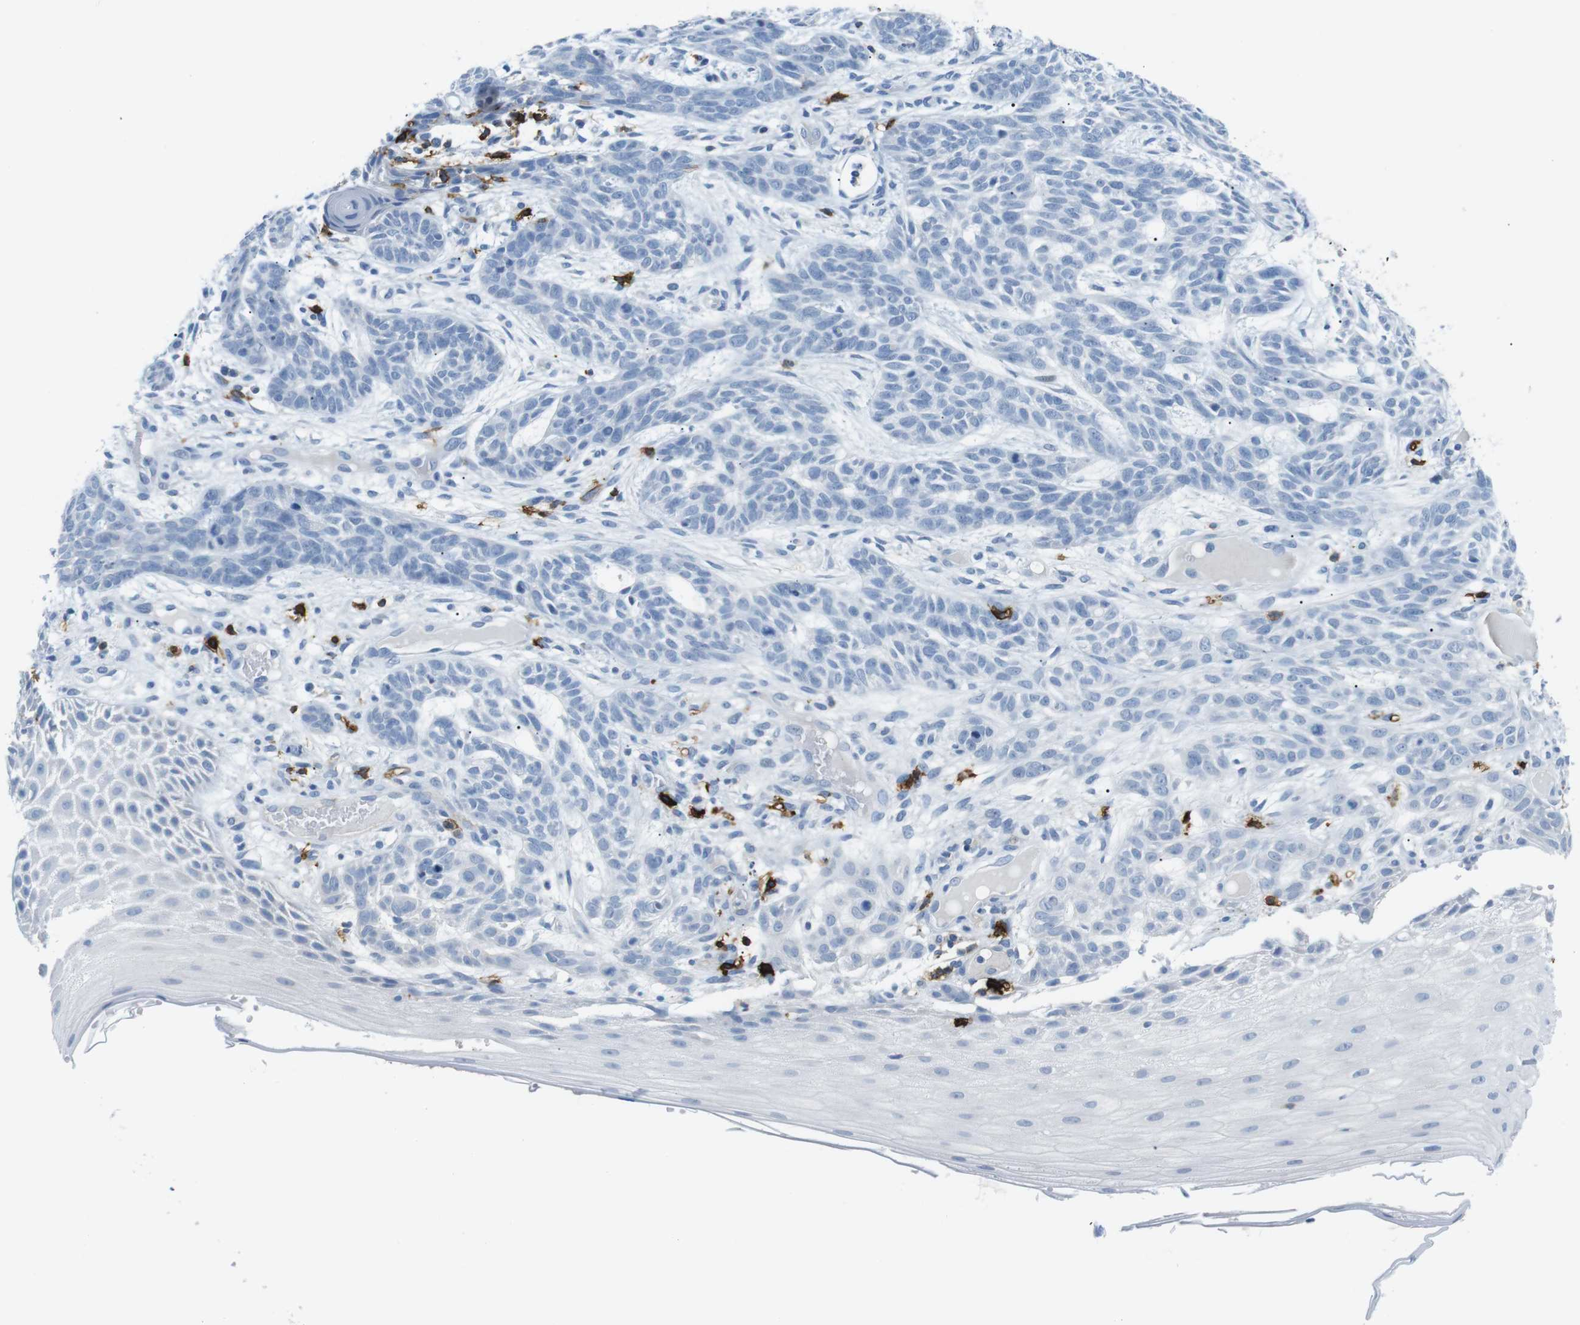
{"staining": {"intensity": "negative", "quantity": "none", "location": "none"}, "tissue": "skin cancer", "cell_type": "Tumor cells", "image_type": "cancer", "snomed": [{"axis": "morphology", "description": "Basal cell carcinoma"}, {"axis": "topography", "description": "Skin"}], "caption": "DAB (3,3'-diaminobenzidine) immunohistochemical staining of skin cancer shows no significant expression in tumor cells.", "gene": "TNFRSF4", "patient": {"sex": "female", "age": 59}}